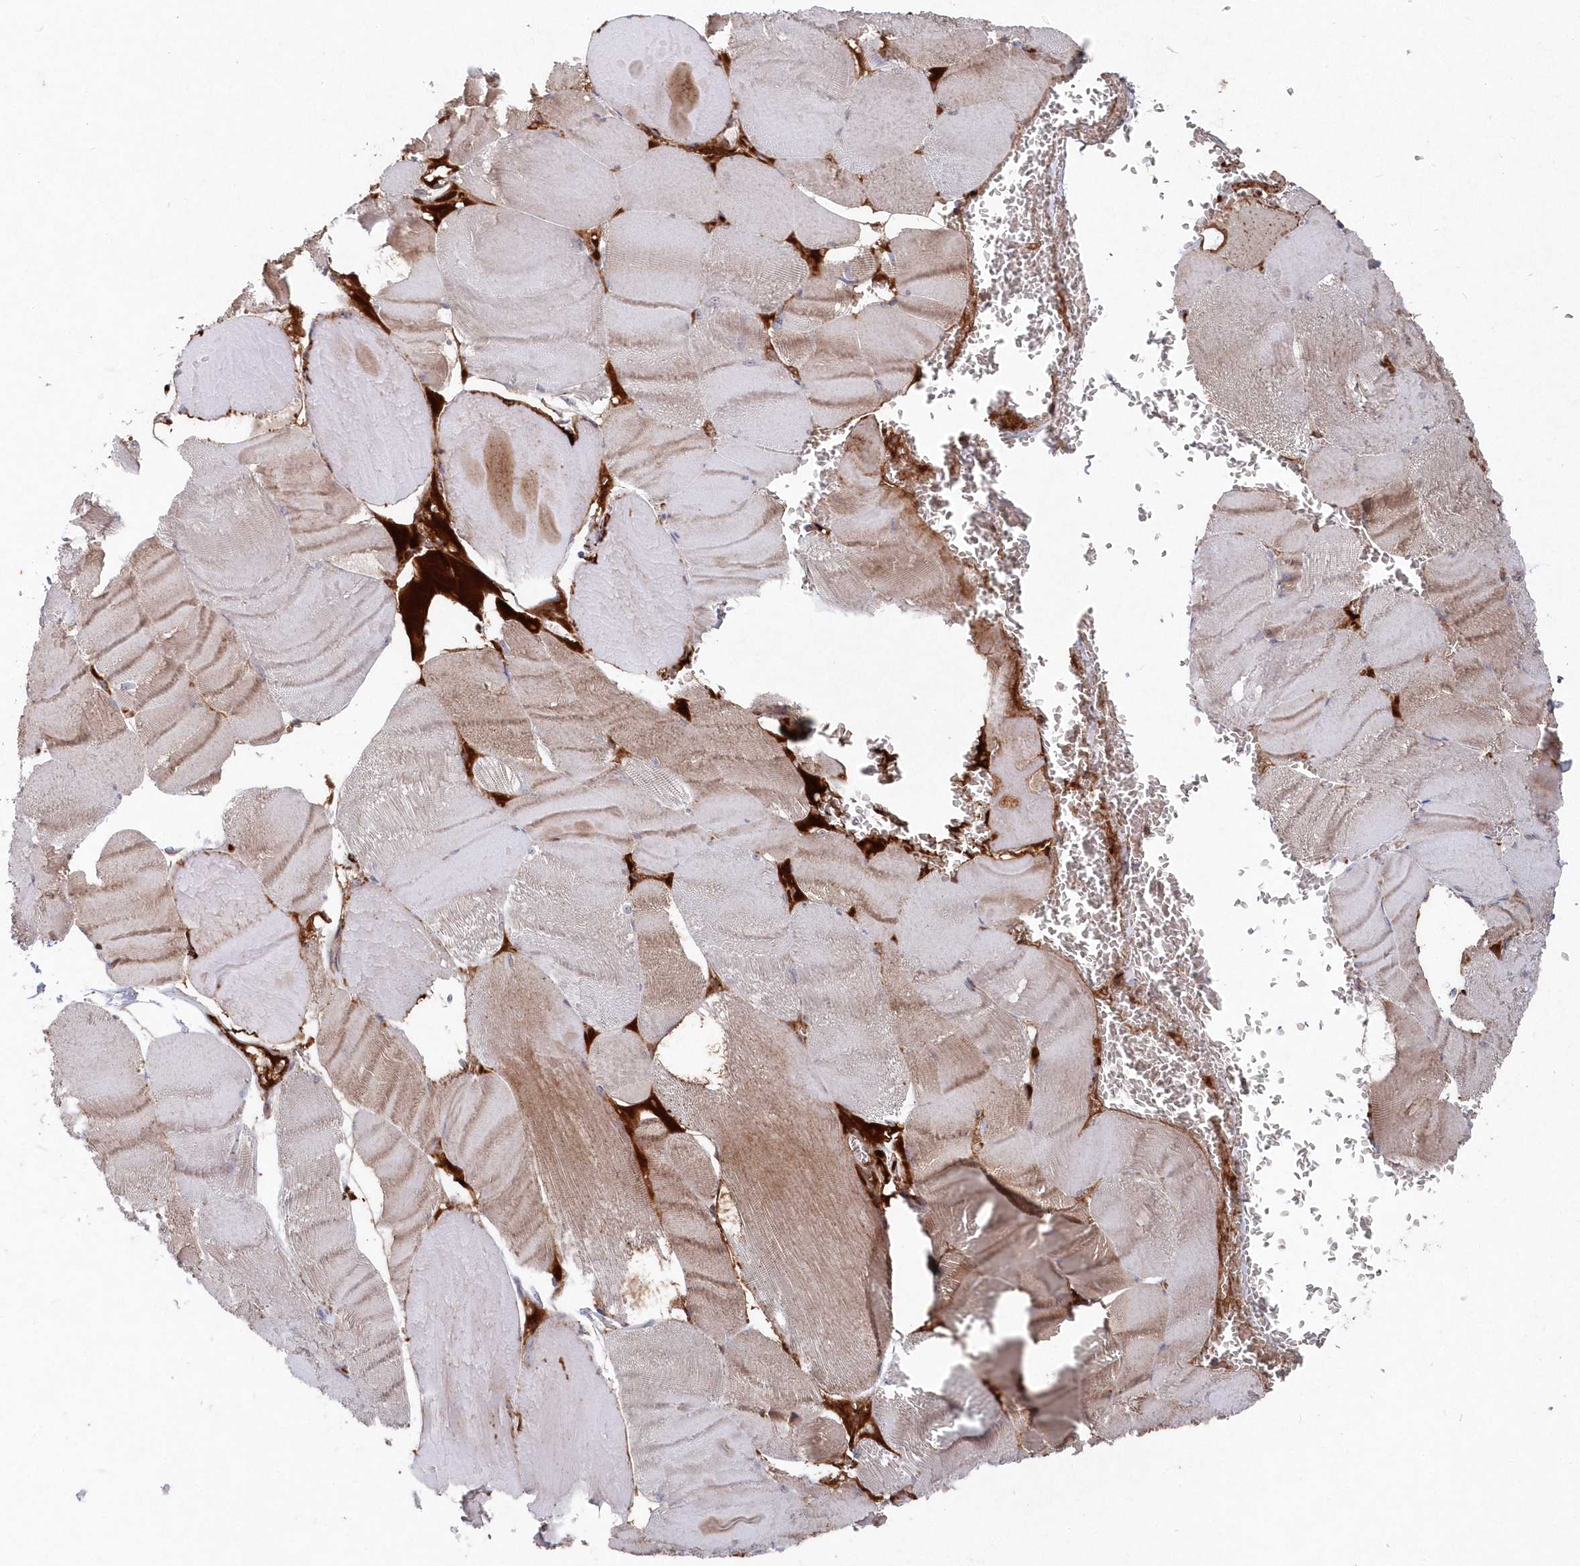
{"staining": {"intensity": "moderate", "quantity": "<25%", "location": "cytoplasmic/membranous"}, "tissue": "skeletal muscle", "cell_type": "Myocytes", "image_type": "normal", "snomed": [{"axis": "morphology", "description": "Normal tissue, NOS"}, {"axis": "morphology", "description": "Basal cell carcinoma"}, {"axis": "topography", "description": "Skeletal muscle"}], "caption": "Immunohistochemical staining of benign human skeletal muscle shows low levels of moderate cytoplasmic/membranous staining in about <25% of myocytes. The staining was performed using DAB (3,3'-diaminobenzidine), with brown indicating positive protein expression. Nuclei are stained blue with hematoxylin.", "gene": "ABHD14B", "patient": {"sex": "female", "age": 64}}